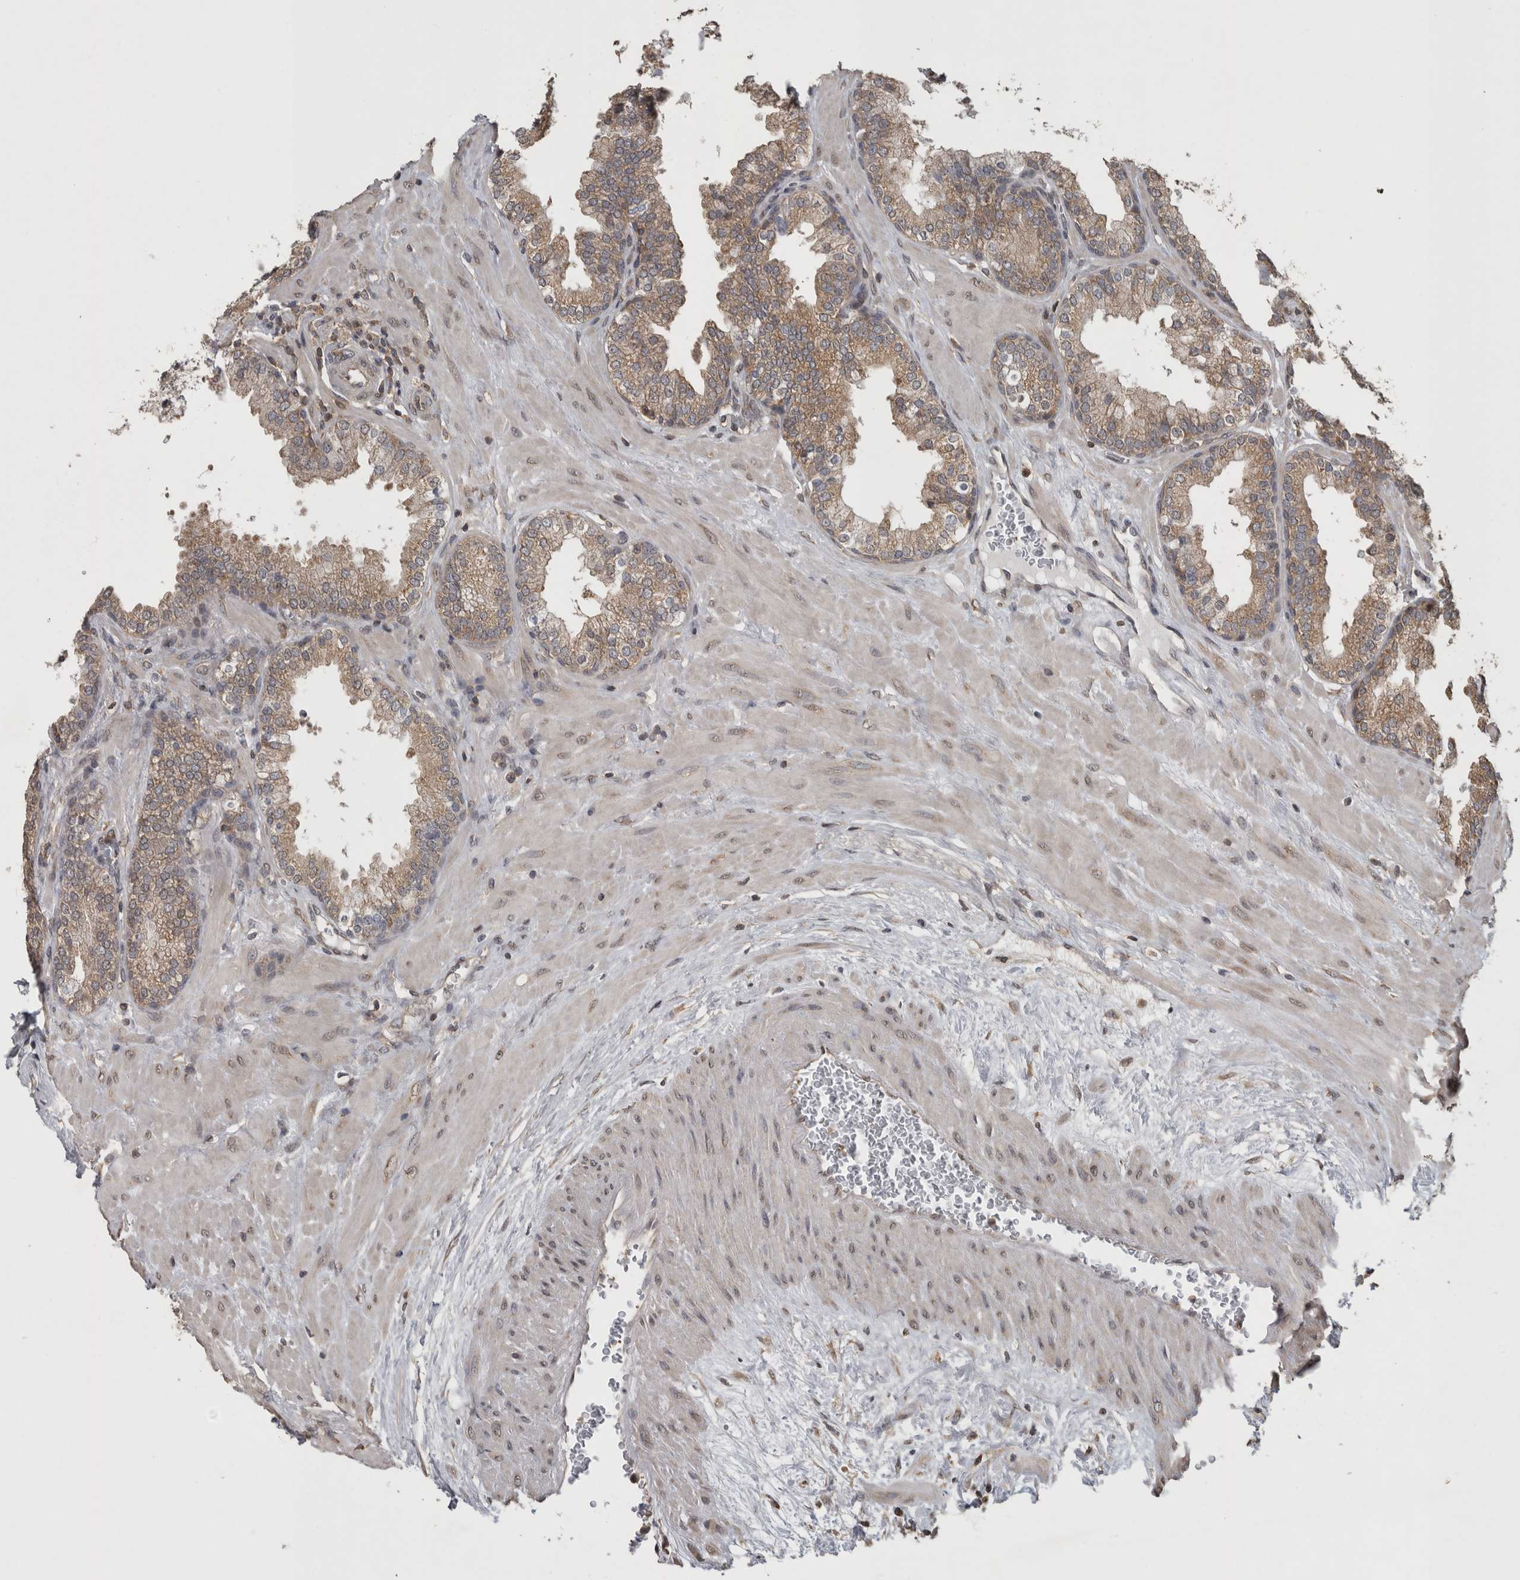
{"staining": {"intensity": "moderate", "quantity": ">75%", "location": "cytoplasmic/membranous"}, "tissue": "prostate", "cell_type": "Glandular cells", "image_type": "normal", "snomed": [{"axis": "morphology", "description": "Normal tissue, NOS"}, {"axis": "topography", "description": "Prostate"}], "caption": "Protein staining exhibits moderate cytoplasmic/membranous positivity in approximately >75% of glandular cells in unremarkable prostate. (Brightfield microscopy of DAB IHC at high magnification).", "gene": "ATXN2", "patient": {"sex": "male", "age": 51}}